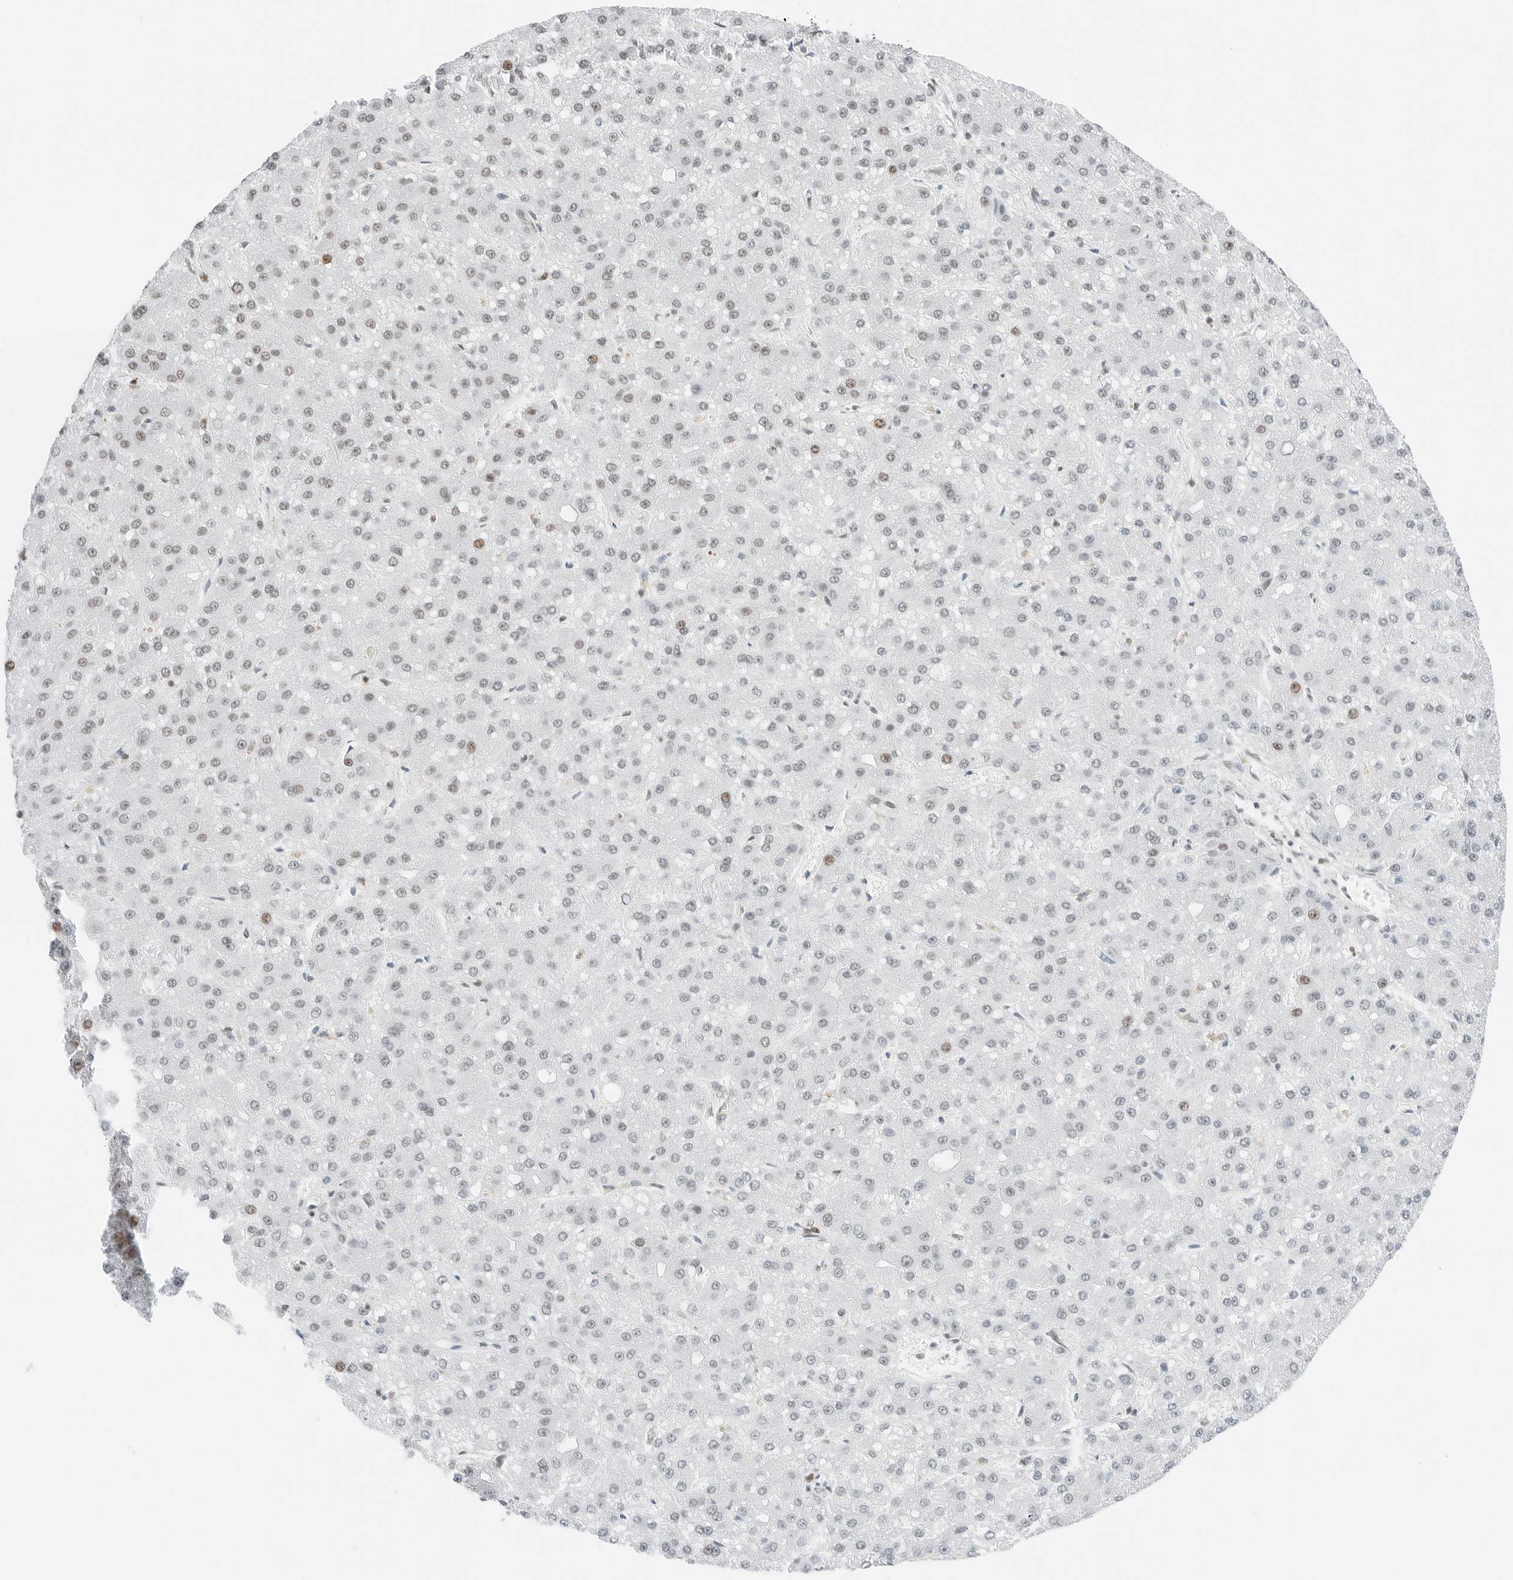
{"staining": {"intensity": "negative", "quantity": "none", "location": "none"}, "tissue": "liver cancer", "cell_type": "Tumor cells", "image_type": "cancer", "snomed": [{"axis": "morphology", "description": "Carcinoma, Hepatocellular, NOS"}, {"axis": "topography", "description": "Liver"}], "caption": "Protein analysis of hepatocellular carcinoma (liver) exhibits no significant positivity in tumor cells.", "gene": "CRTC2", "patient": {"sex": "male", "age": 67}}